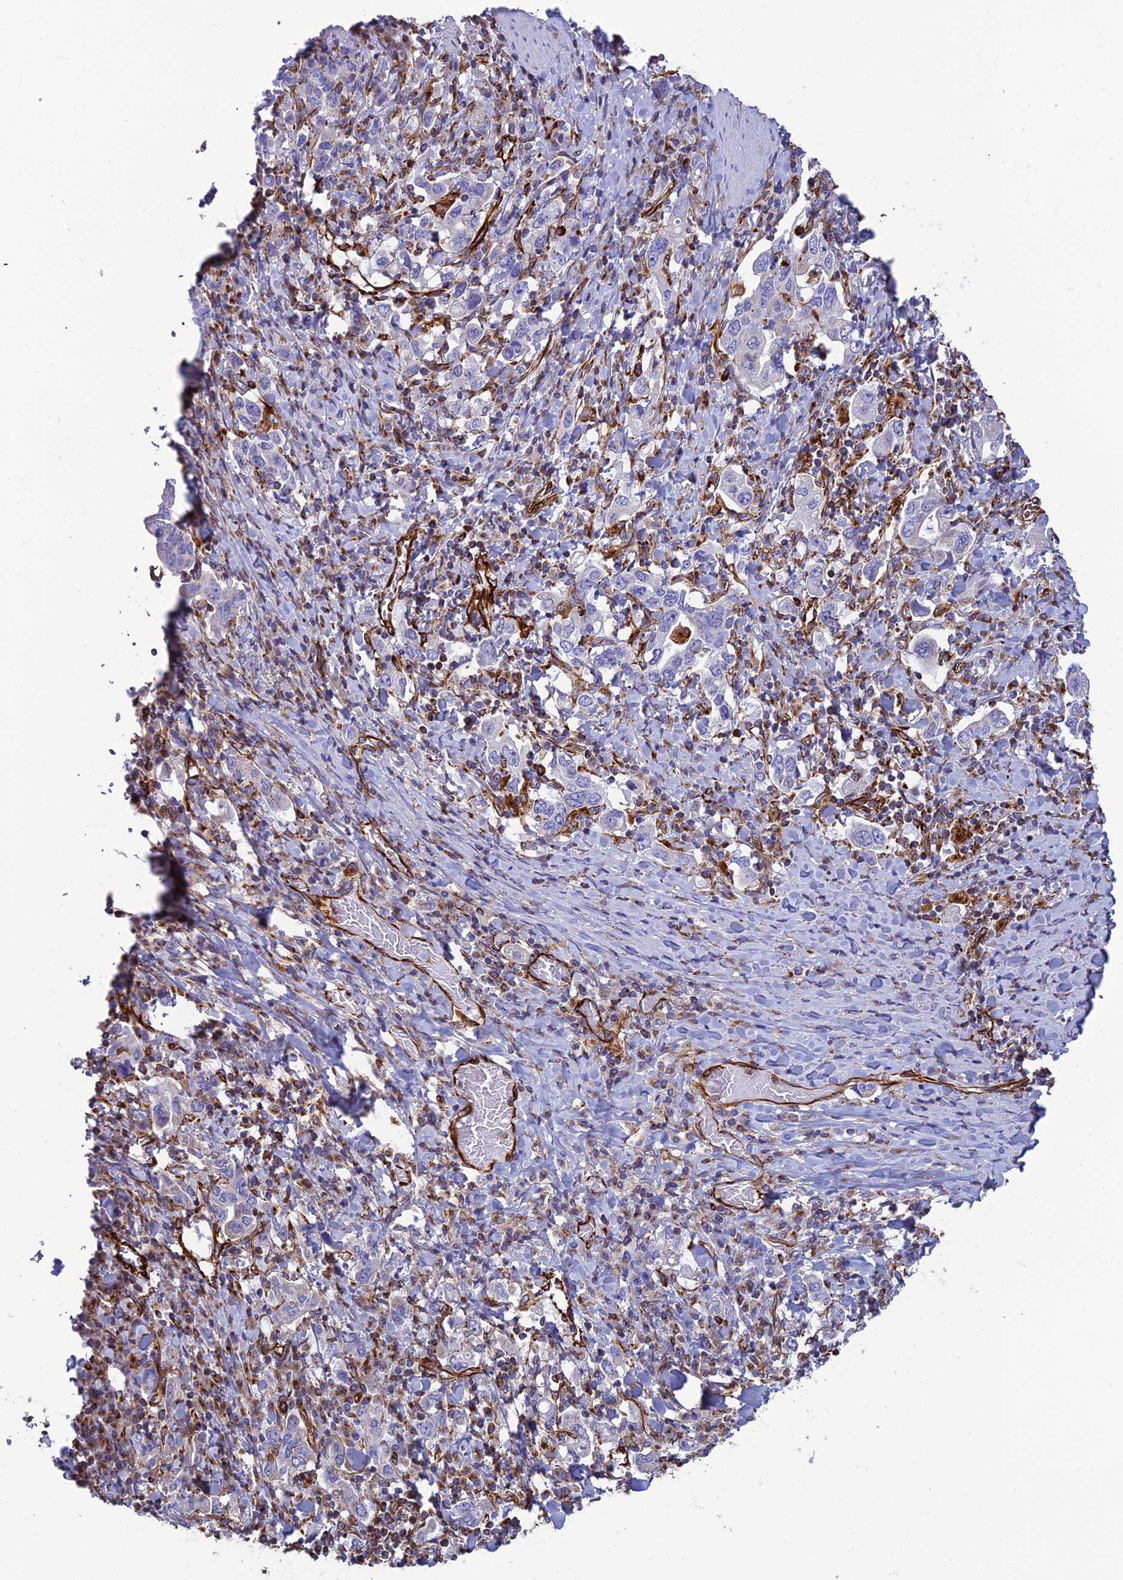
{"staining": {"intensity": "negative", "quantity": "none", "location": "none"}, "tissue": "stomach cancer", "cell_type": "Tumor cells", "image_type": "cancer", "snomed": [{"axis": "morphology", "description": "Adenocarcinoma, NOS"}, {"axis": "topography", "description": "Stomach, upper"}, {"axis": "topography", "description": "Stomach"}], "caption": "Stomach adenocarcinoma stained for a protein using IHC demonstrates no expression tumor cells.", "gene": "FBXL20", "patient": {"sex": "male", "age": 62}}